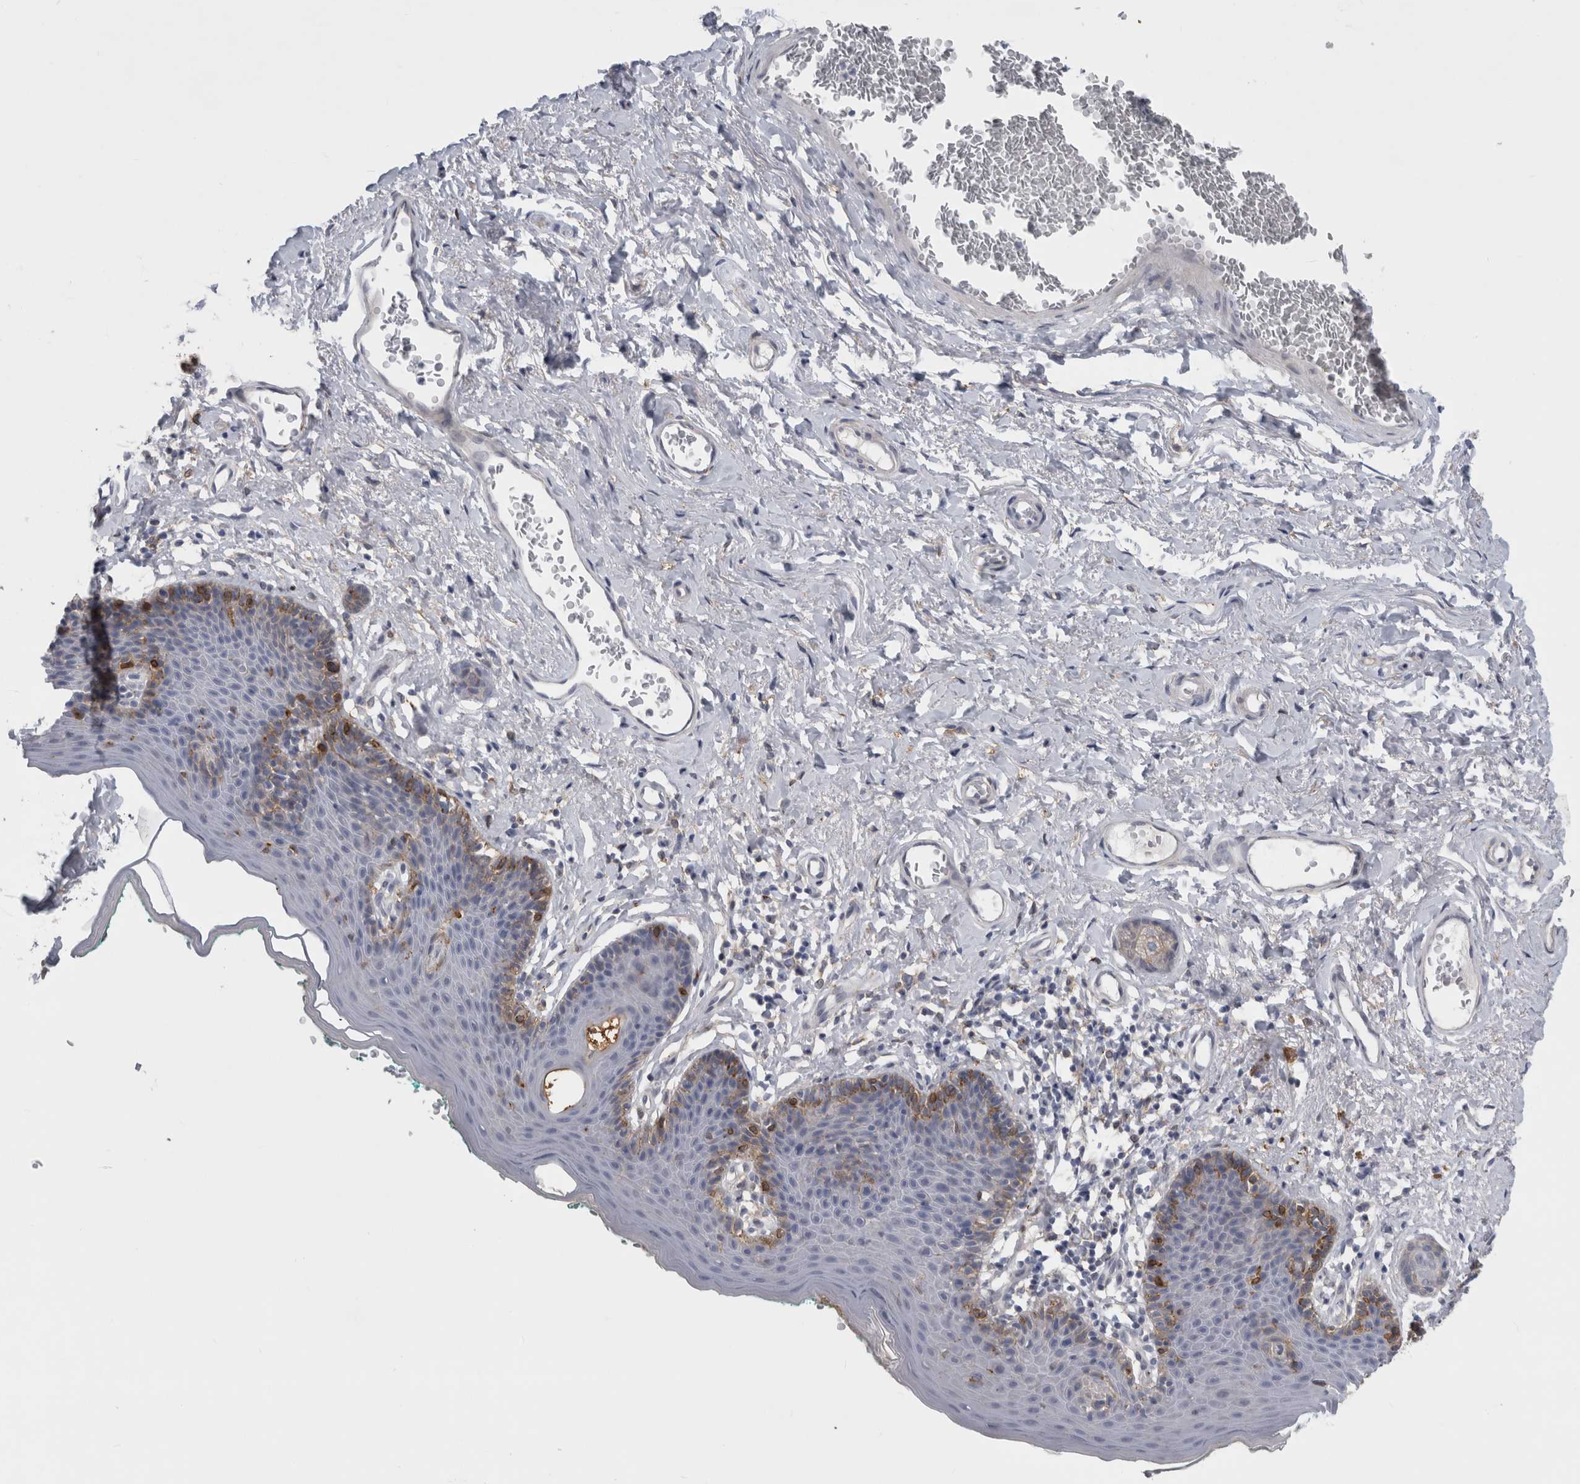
{"staining": {"intensity": "moderate", "quantity": "<25%", "location": "cytoplasmic/membranous"}, "tissue": "skin", "cell_type": "Epidermal cells", "image_type": "normal", "snomed": [{"axis": "morphology", "description": "Normal tissue, NOS"}, {"axis": "topography", "description": "Vulva"}], "caption": "The photomicrograph exhibits immunohistochemical staining of benign skin. There is moderate cytoplasmic/membranous positivity is seen in about <25% of epidermal cells. (brown staining indicates protein expression, while blue staining denotes nuclei).", "gene": "DNAJC24", "patient": {"sex": "female", "age": 66}}